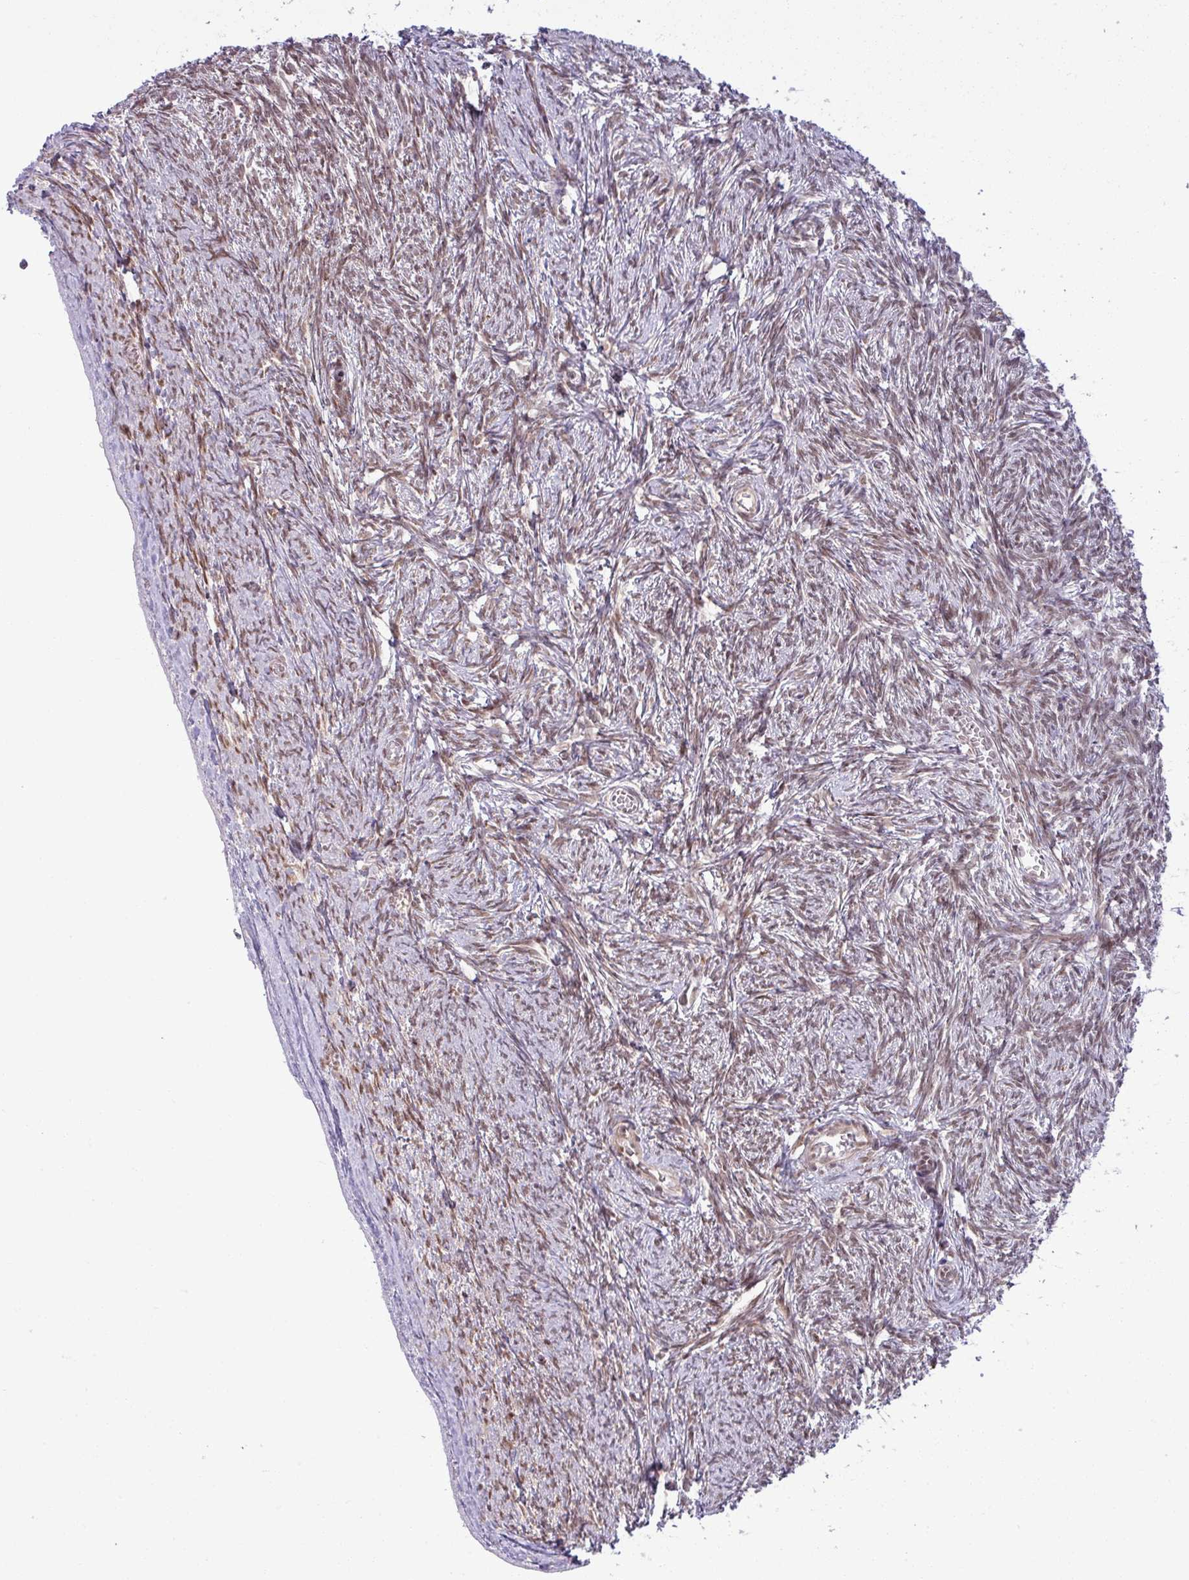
{"staining": {"intensity": "moderate", "quantity": ">75%", "location": "nuclear"}, "tissue": "ovary", "cell_type": "Follicle cells", "image_type": "normal", "snomed": [{"axis": "morphology", "description": "Normal tissue, NOS"}, {"axis": "topography", "description": "Ovary"}], "caption": "Ovary stained with IHC shows moderate nuclear staining in approximately >75% of follicle cells. Using DAB (brown) and hematoxylin (blue) stains, captured at high magnification using brightfield microscopy.", "gene": "PTPN20", "patient": {"sex": "female", "age": 44}}